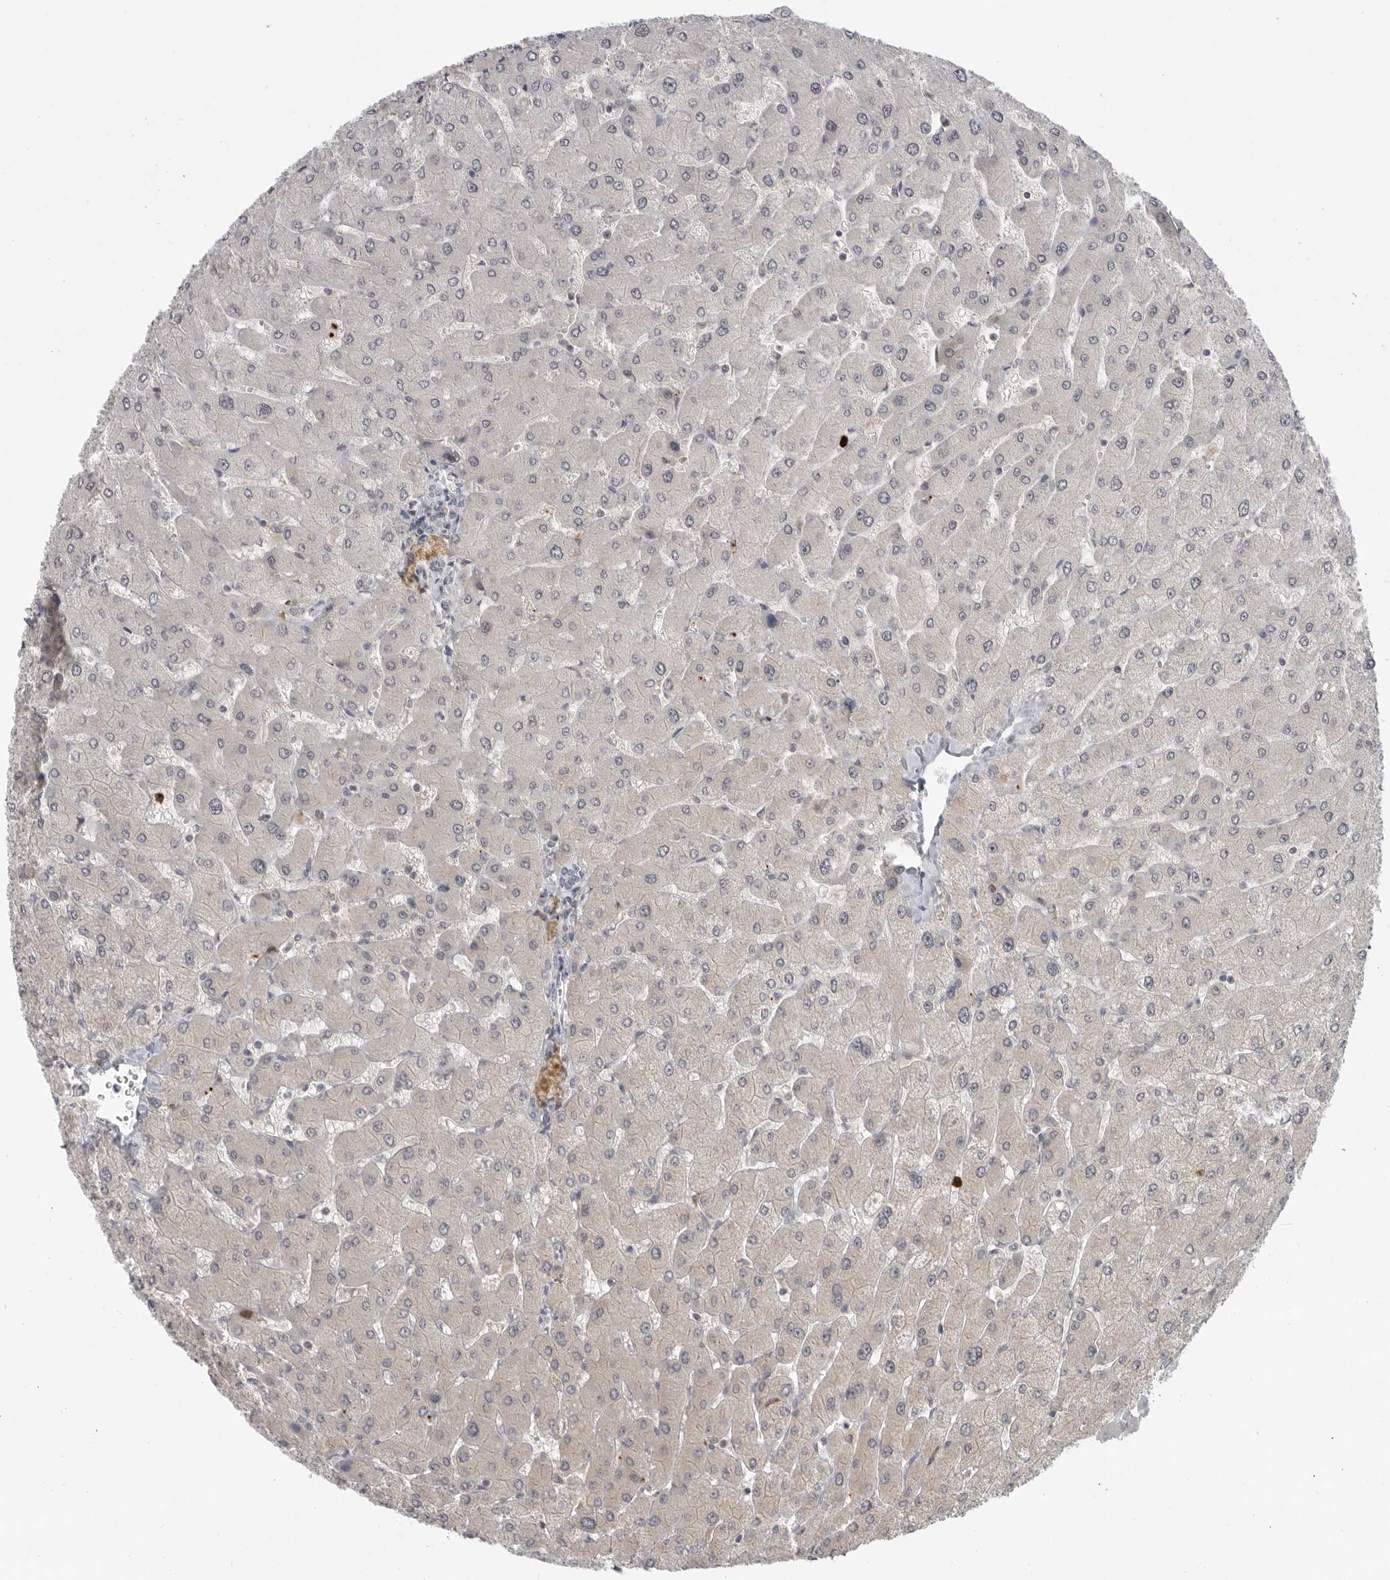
{"staining": {"intensity": "negative", "quantity": "none", "location": "none"}, "tissue": "liver", "cell_type": "Cholangiocytes", "image_type": "normal", "snomed": [{"axis": "morphology", "description": "Normal tissue, NOS"}, {"axis": "topography", "description": "Liver"}], "caption": "Cholangiocytes are negative for brown protein staining in normal liver. (Brightfield microscopy of DAB immunohistochemistry at high magnification).", "gene": "CEP295NL", "patient": {"sex": "male", "age": 55}}